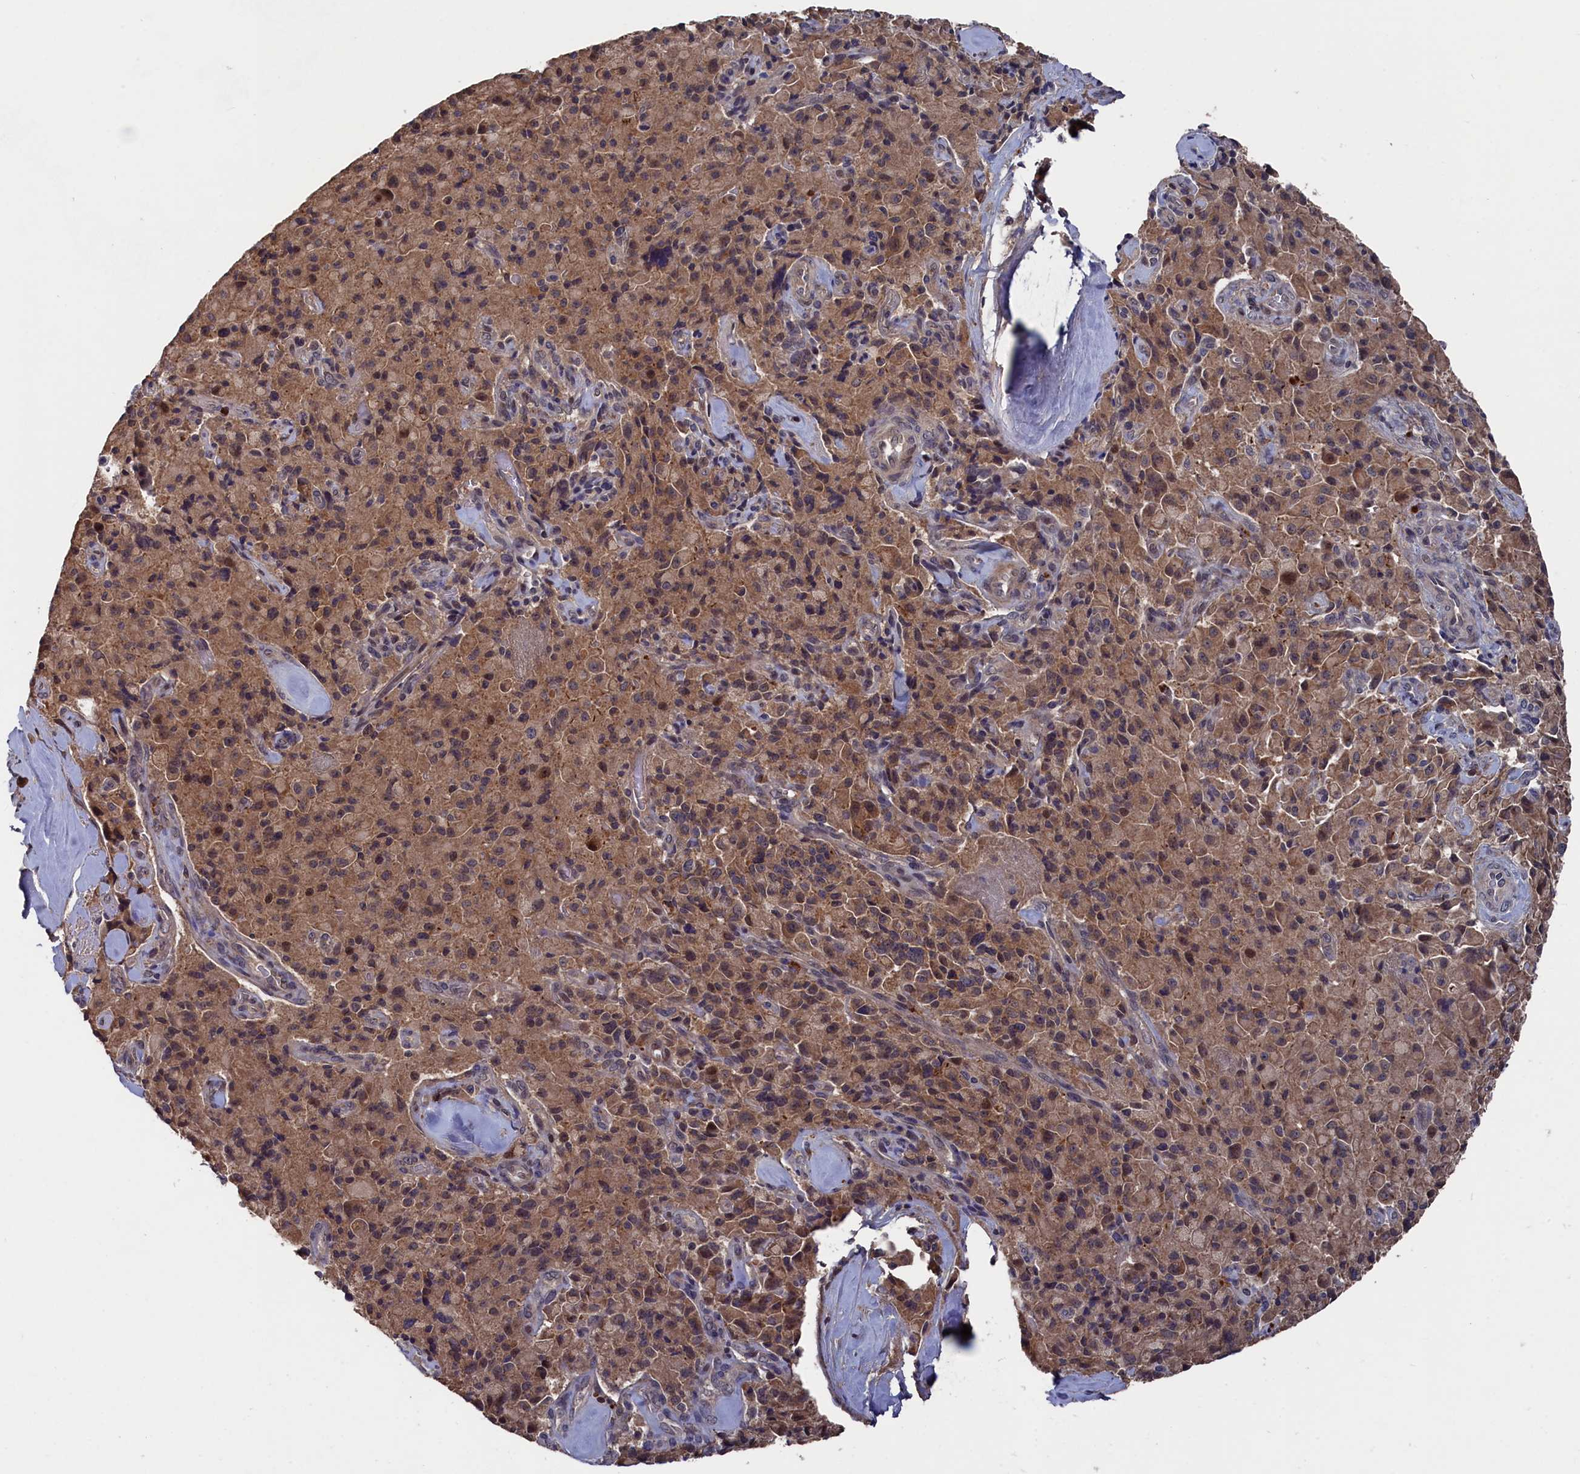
{"staining": {"intensity": "moderate", "quantity": ">75%", "location": "cytoplasmic/membranous,nuclear"}, "tissue": "pancreatic cancer", "cell_type": "Tumor cells", "image_type": "cancer", "snomed": [{"axis": "morphology", "description": "Adenocarcinoma, NOS"}, {"axis": "topography", "description": "Pancreas"}], "caption": "Protein staining exhibits moderate cytoplasmic/membranous and nuclear staining in about >75% of tumor cells in pancreatic cancer.", "gene": "TMC5", "patient": {"sex": "male", "age": 65}}